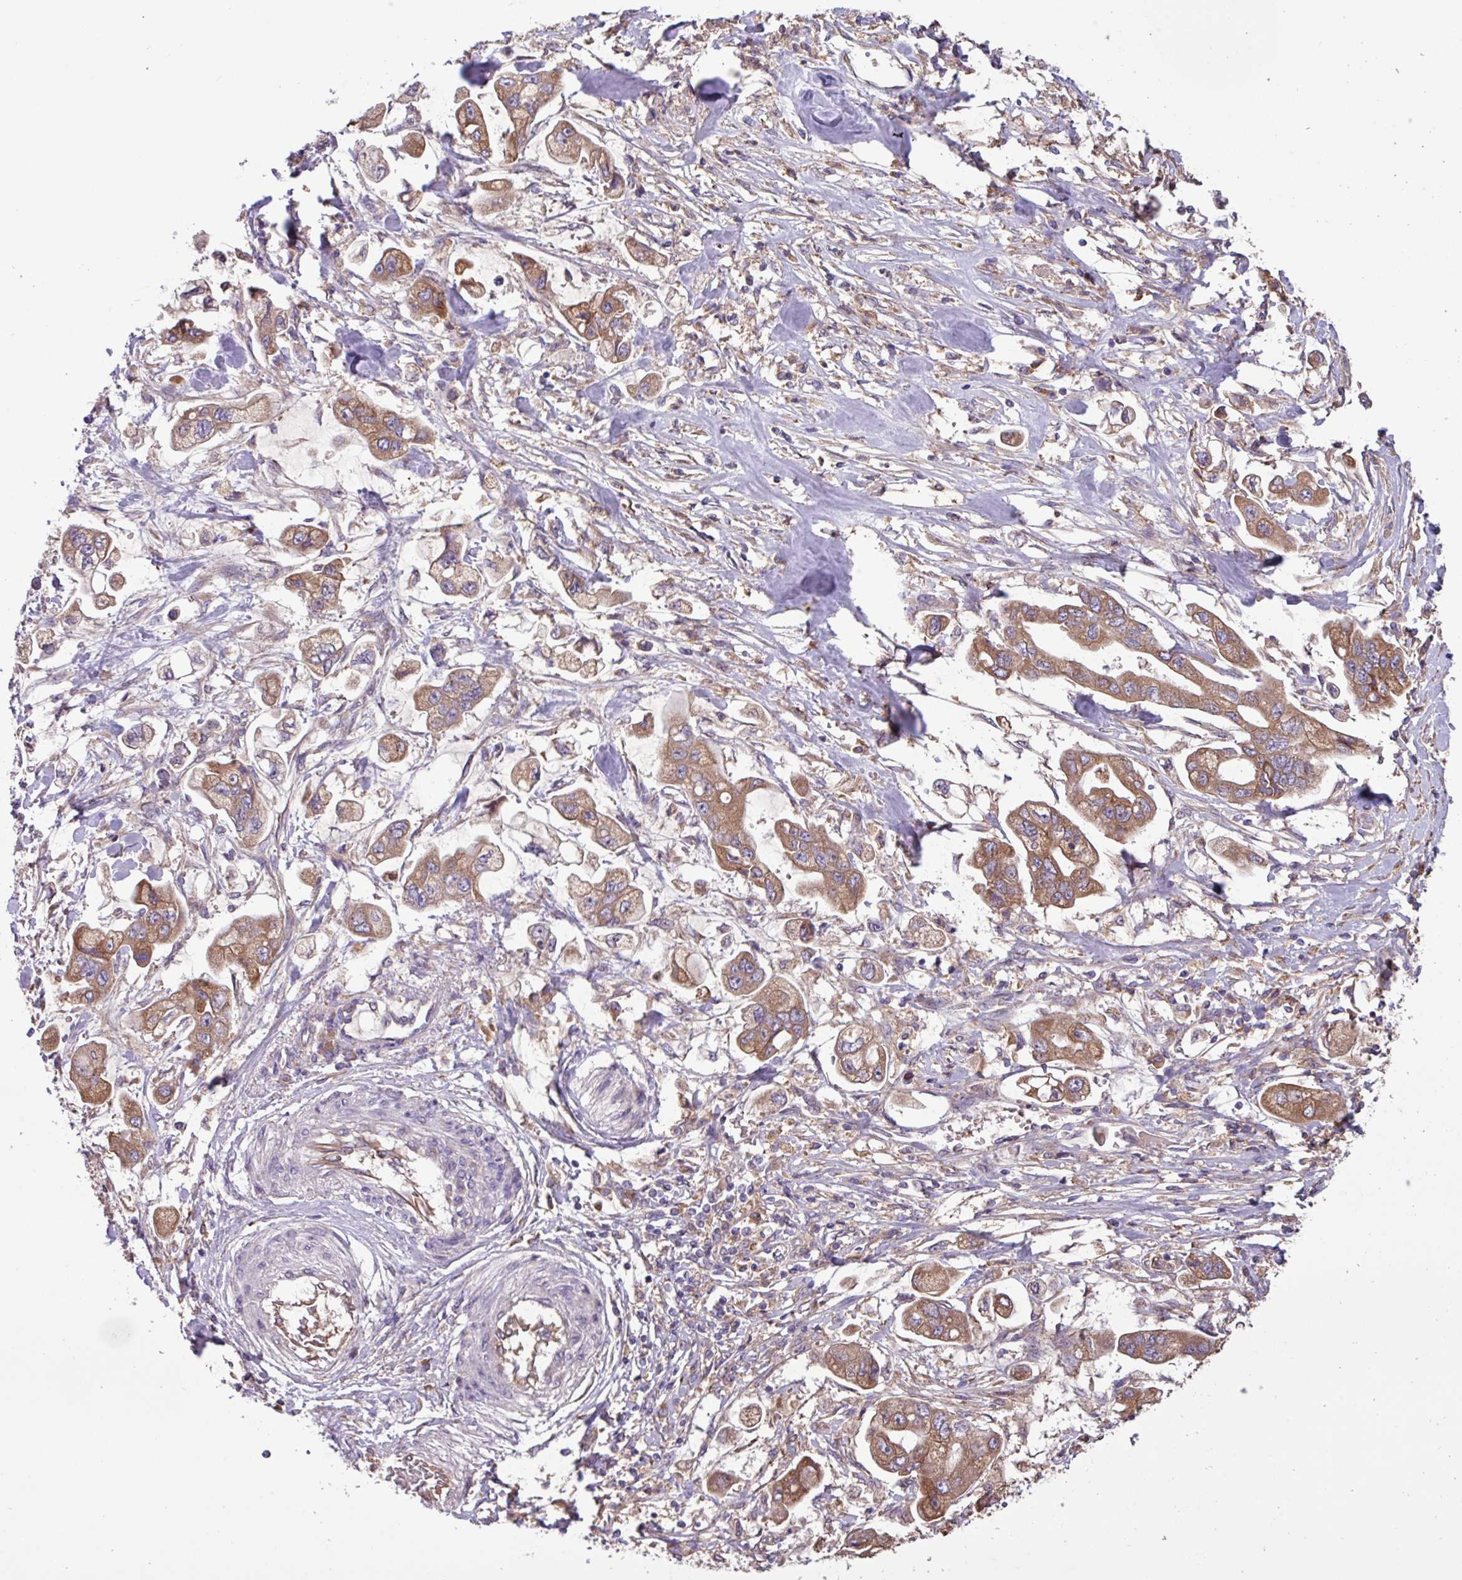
{"staining": {"intensity": "moderate", "quantity": ">75%", "location": "cytoplasmic/membranous"}, "tissue": "stomach cancer", "cell_type": "Tumor cells", "image_type": "cancer", "snomed": [{"axis": "morphology", "description": "Adenocarcinoma, NOS"}, {"axis": "topography", "description": "Stomach"}], "caption": "Human stomach cancer (adenocarcinoma) stained for a protein (brown) reveals moderate cytoplasmic/membranous positive positivity in about >75% of tumor cells.", "gene": "PTPRQ", "patient": {"sex": "male", "age": 62}}